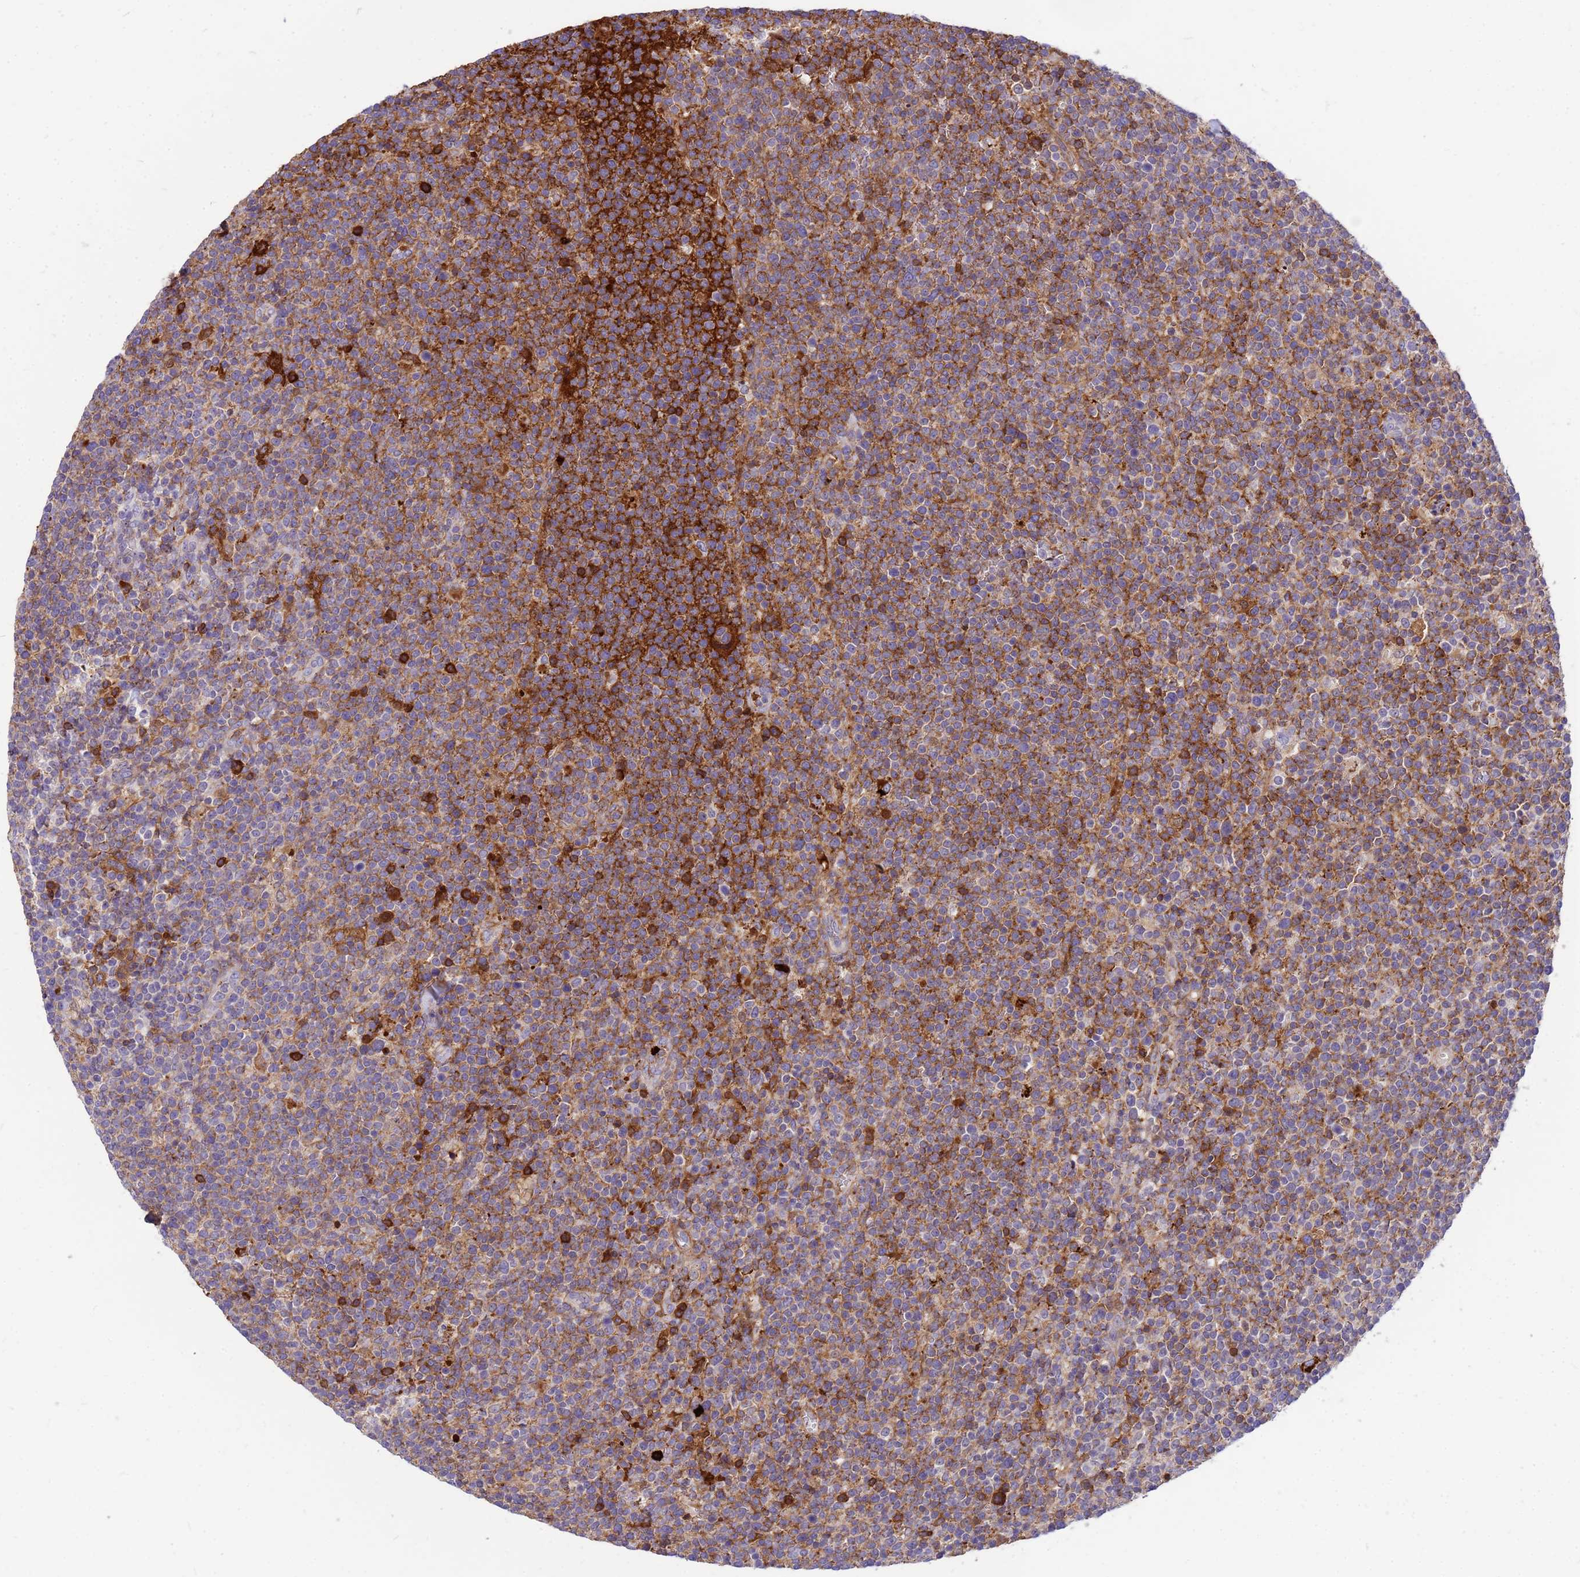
{"staining": {"intensity": "moderate", "quantity": ">75%", "location": "cytoplasmic/membranous"}, "tissue": "lymphoma", "cell_type": "Tumor cells", "image_type": "cancer", "snomed": [{"axis": "morphology", "description": "Malignant lymphoma, non-Hodgkin's type, High grade"}, {"axis": "topography", "description": "Lymph node"}], "caption": "Protein analysis of high-grade malignant lymphoma, non-Hodgkin's type tissue exhibits moderate cytoplasmic/membranous positivity in about >75% of tumor cells.", "gene": "ORM1", "patient": {"sex": "male", "age": 61}}